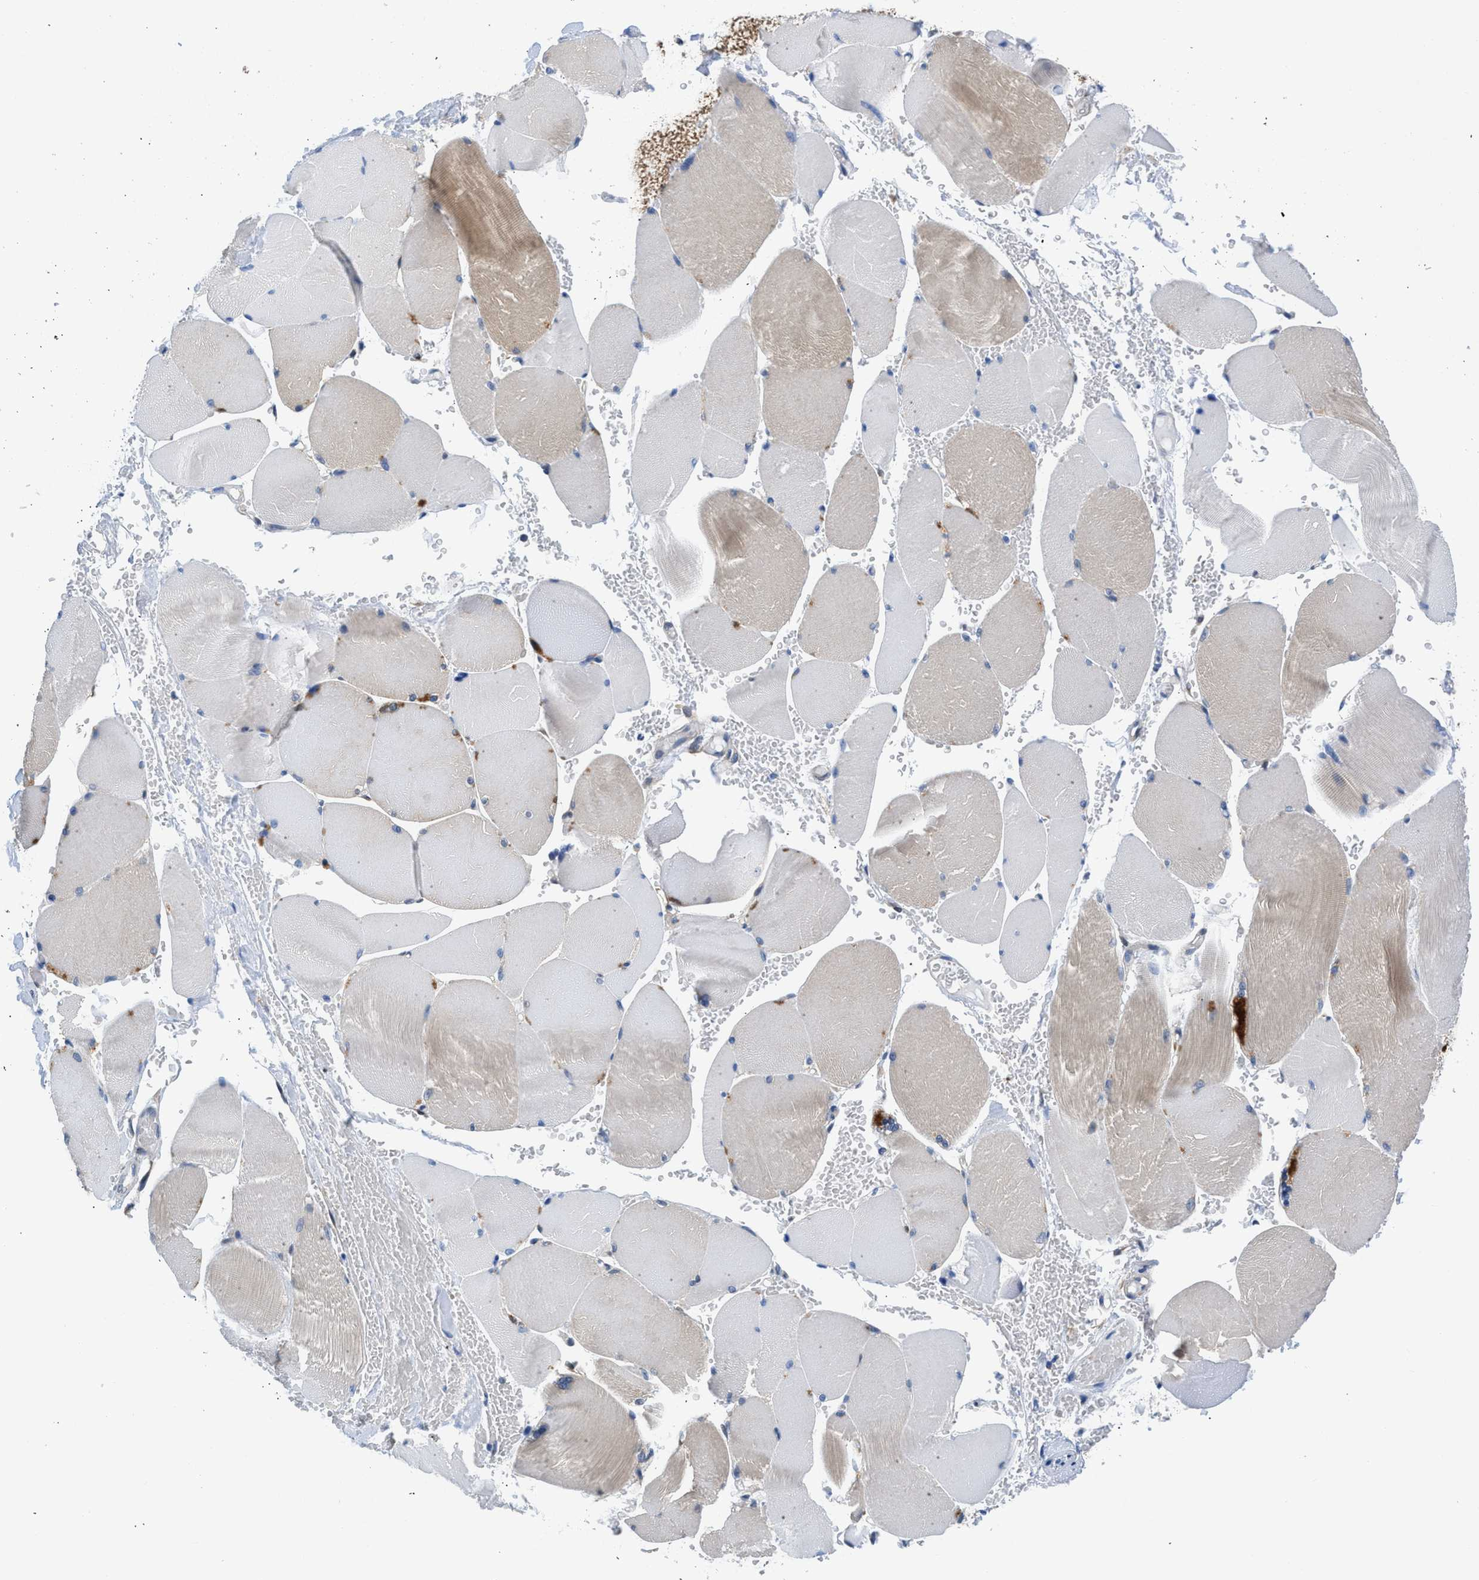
{"staining": {"intensity": "weak", "quantity": "<25%", "location": "cytoplasmic/membranous"}, "tissue": "skeletal muscle", "cell_type": "Myocytes", "image_type": "normal", "snomed": [{"axis": "morphology", "description": "Normal tissue, NOS"}, {"axis": "topography", "description": "Skin"}, {"axis": "topography", "description": "Skeletal muscle"}], "caption": "This is an IHC micrograph of benign skeletal muscle. There is no staining in myocytes.", "gene": "CBR1", "patient": {"sex": "male", "age": 83}}